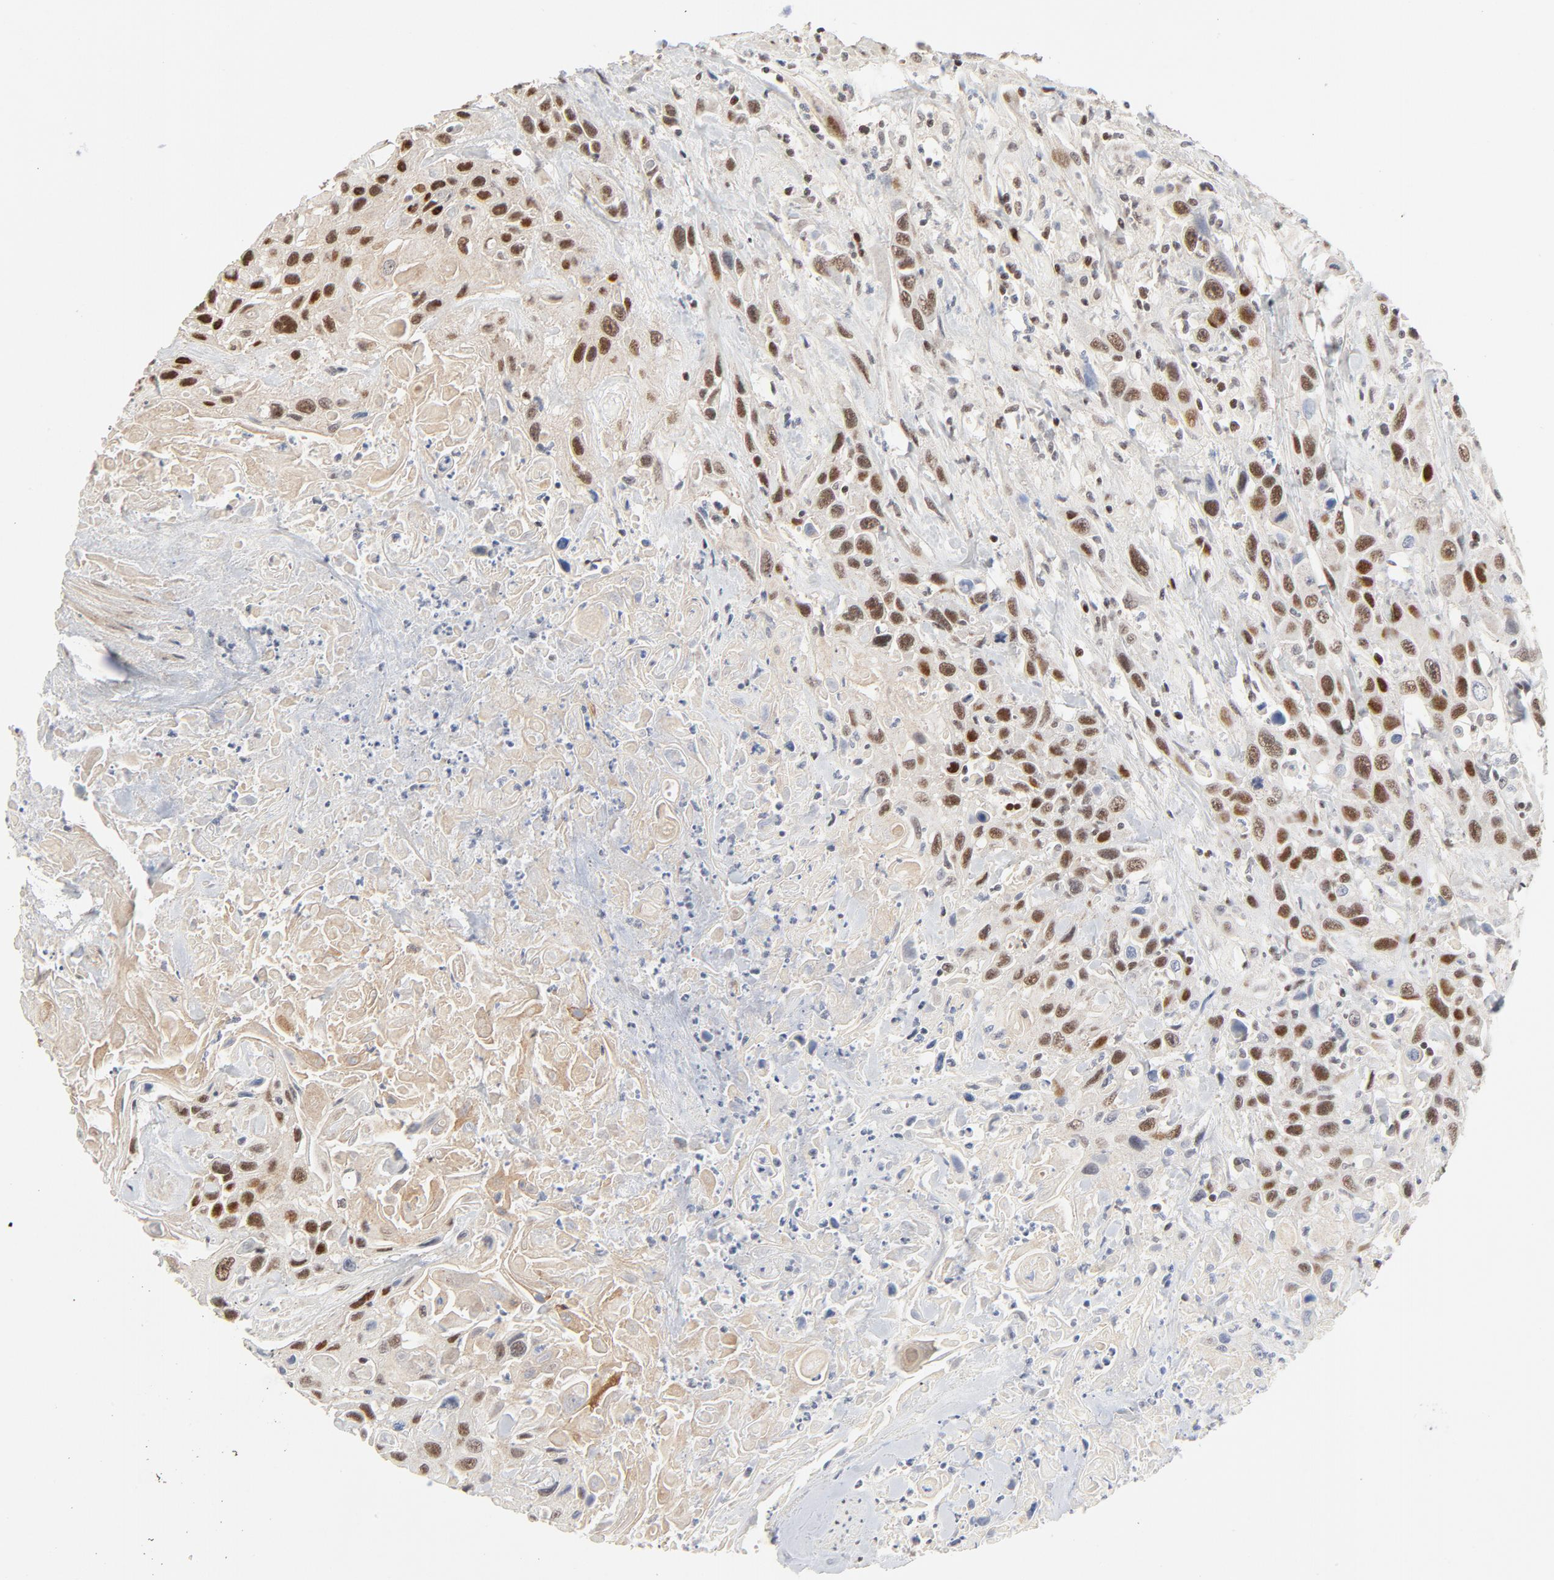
{"staining": {"intensity": "moderate", "quantity": ">75%", "location": "nuclear"}, "tissue": "urothelial cancer", "cell_type": "Tumor cells", "image_type": "cancer", "snomed": [{"axis": "morphology", "description": "Urothelial carcinoma, High grade"}, {"axis": "topography", "description": "Urinary bladder"}], "caption": "Protein expression analysis of high-grade urothelial carcinoma shows moderate nuclear expression in approximately >75% of tumor cells.", "gene": "GTF2I", "patient": {"sex": "female", "age": 84}}